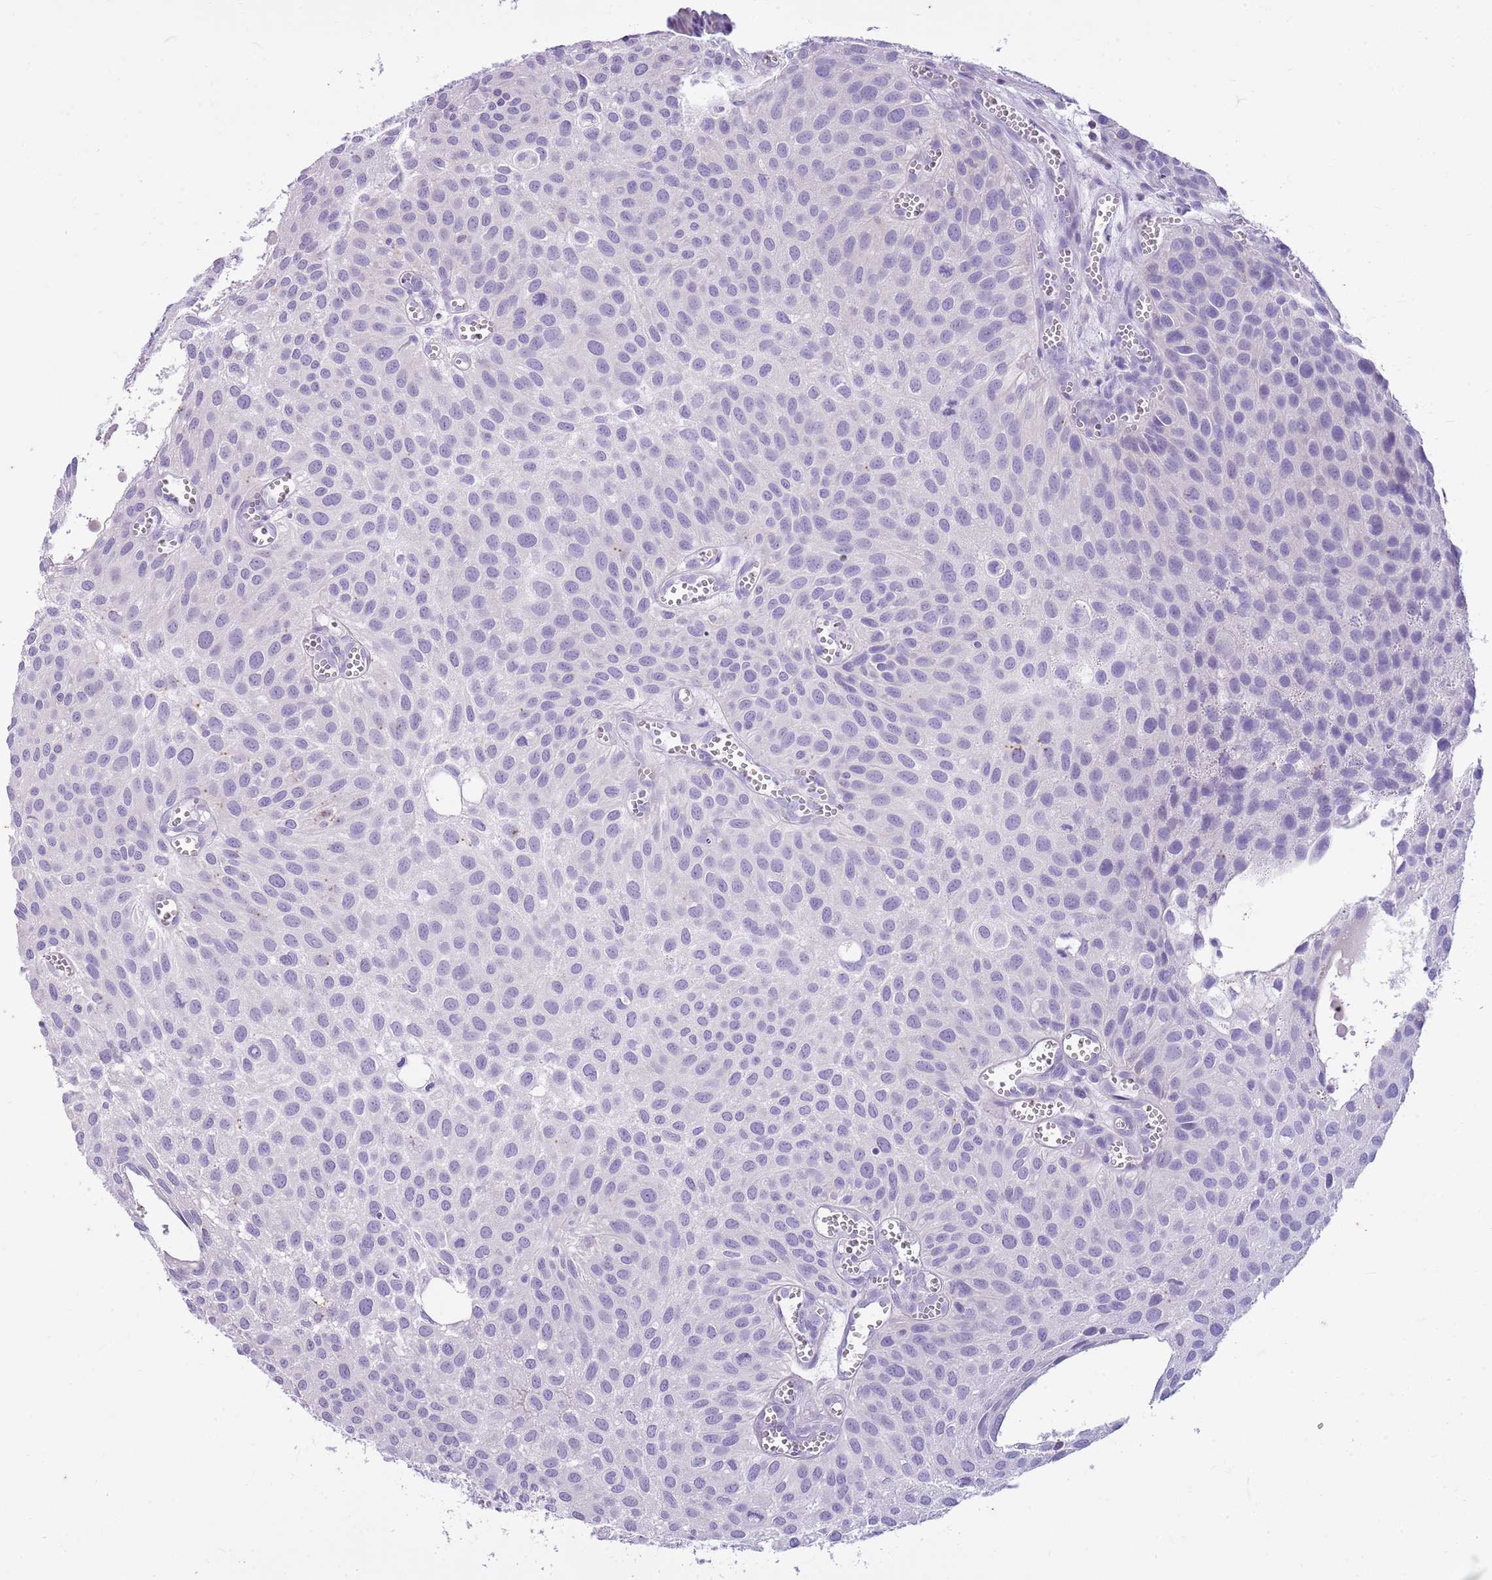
{"staining": {"intensity": "negative", "quantity": "none", "location": "none"}, "tissue": "urothelial cancer", "cell_type": "Tumor cells", "image_type": "cancer", "snomed": [{"axis": "morphology", "description": "Urothelial carcinoma, Low grade"}, {"axis": "topography", "description": "Urinary bladder"}], "caption": "The histopathology image displays no significant expression in tumor cells of urothelial cancer.", "gene": "CNPPD1", "patient": {"sex": "male", "age": 88}}